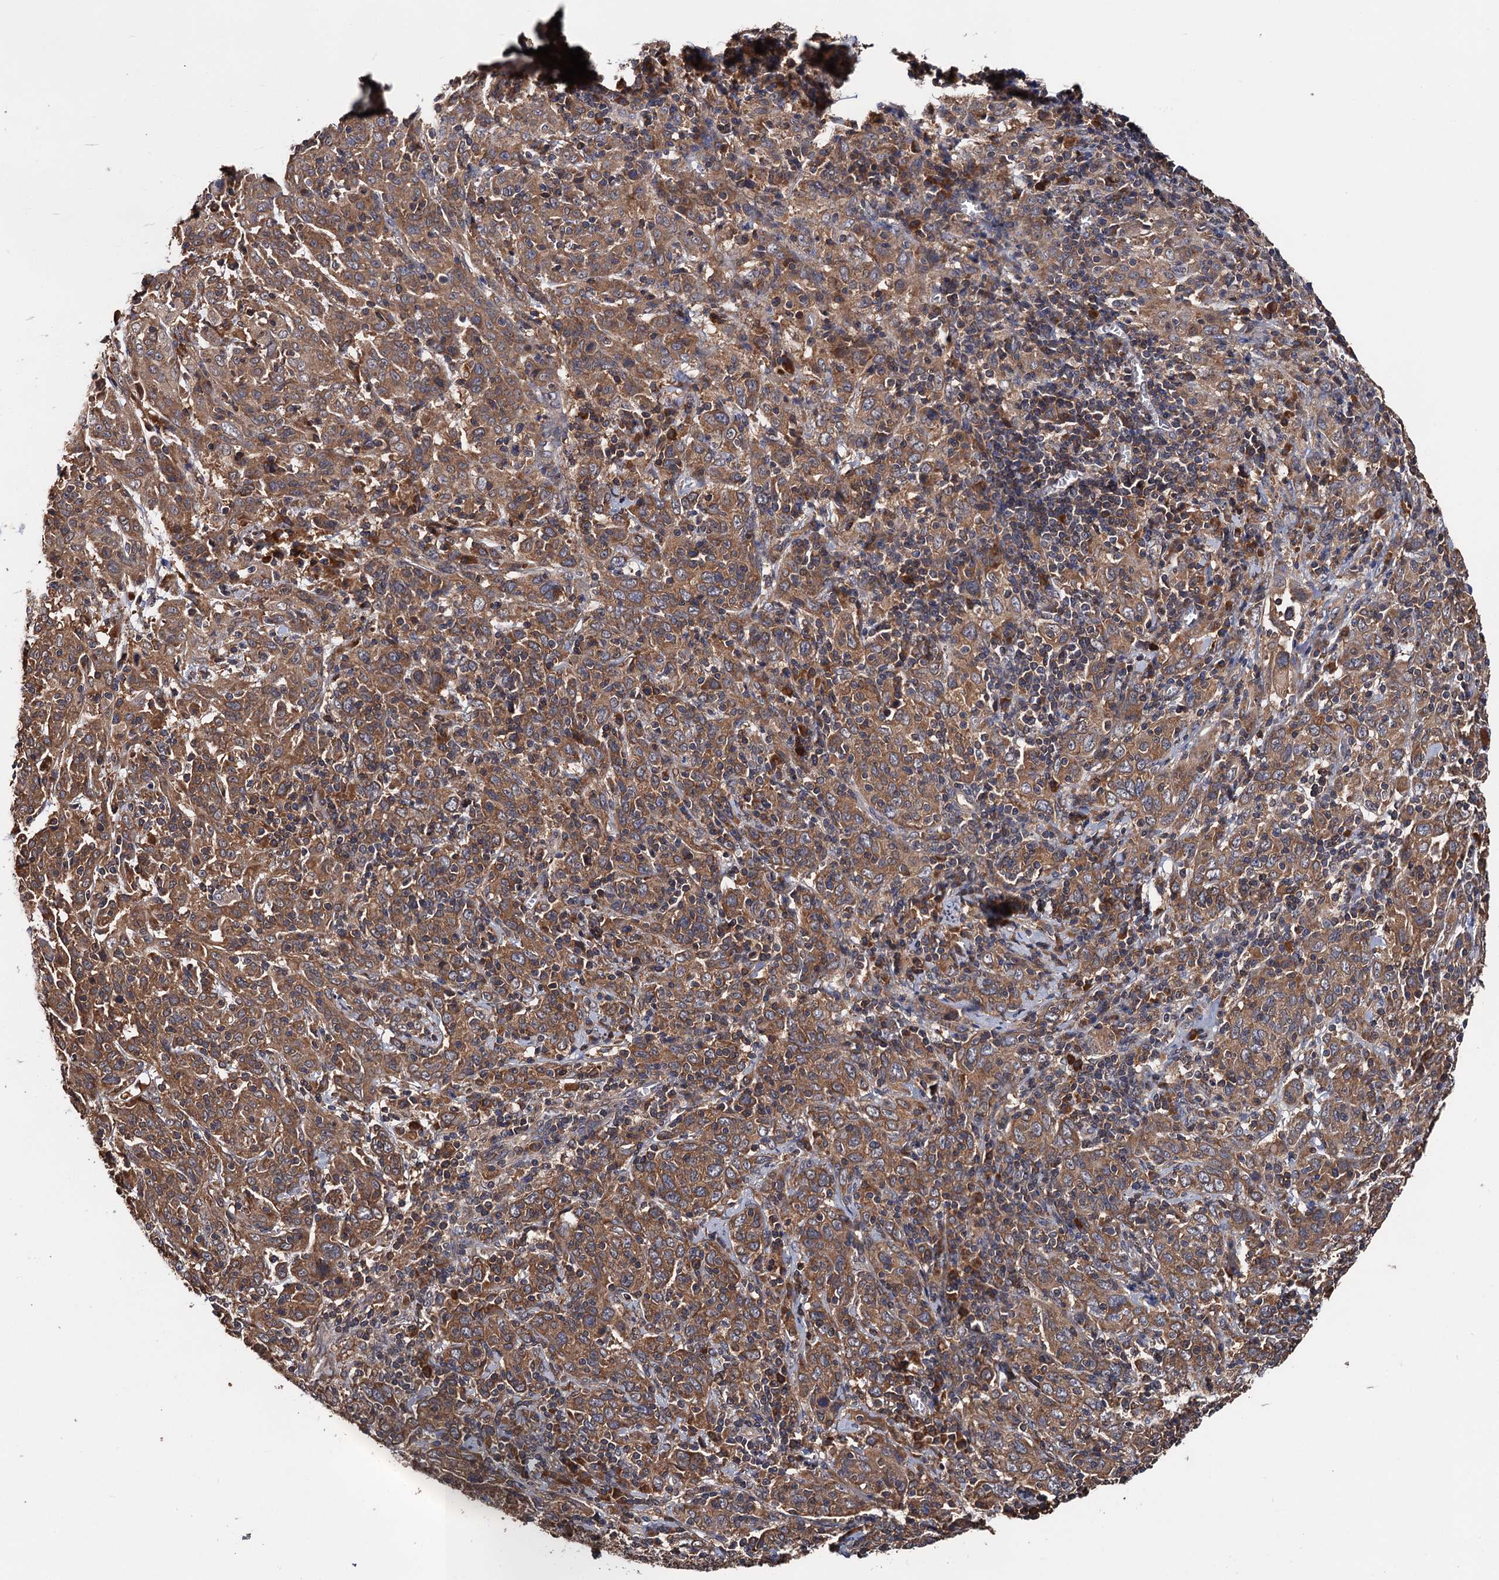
{"staining": {"intensity": "moderate", "quantity": ">75%", "location": "cytoplasmic/membranous"}, "tissue": "cervical cancer", "cell_type": "Tumor cells", "image_type": "cancer", "snomed": [{"axis": "morphology", "description": "Squamous cell carcinoma, NOS"}, {"axis": "topography", "description": "Cervix"}], "caption": "The photomicrograph exhibits immunohistochemical staining of cervical squamous cell carcinoma. There is moderate cytoplasmic/membranous expression is identified in about >75% of tumor cells.", "gene": "RGS11", "patient": {"sex": "female", "age": 67}}